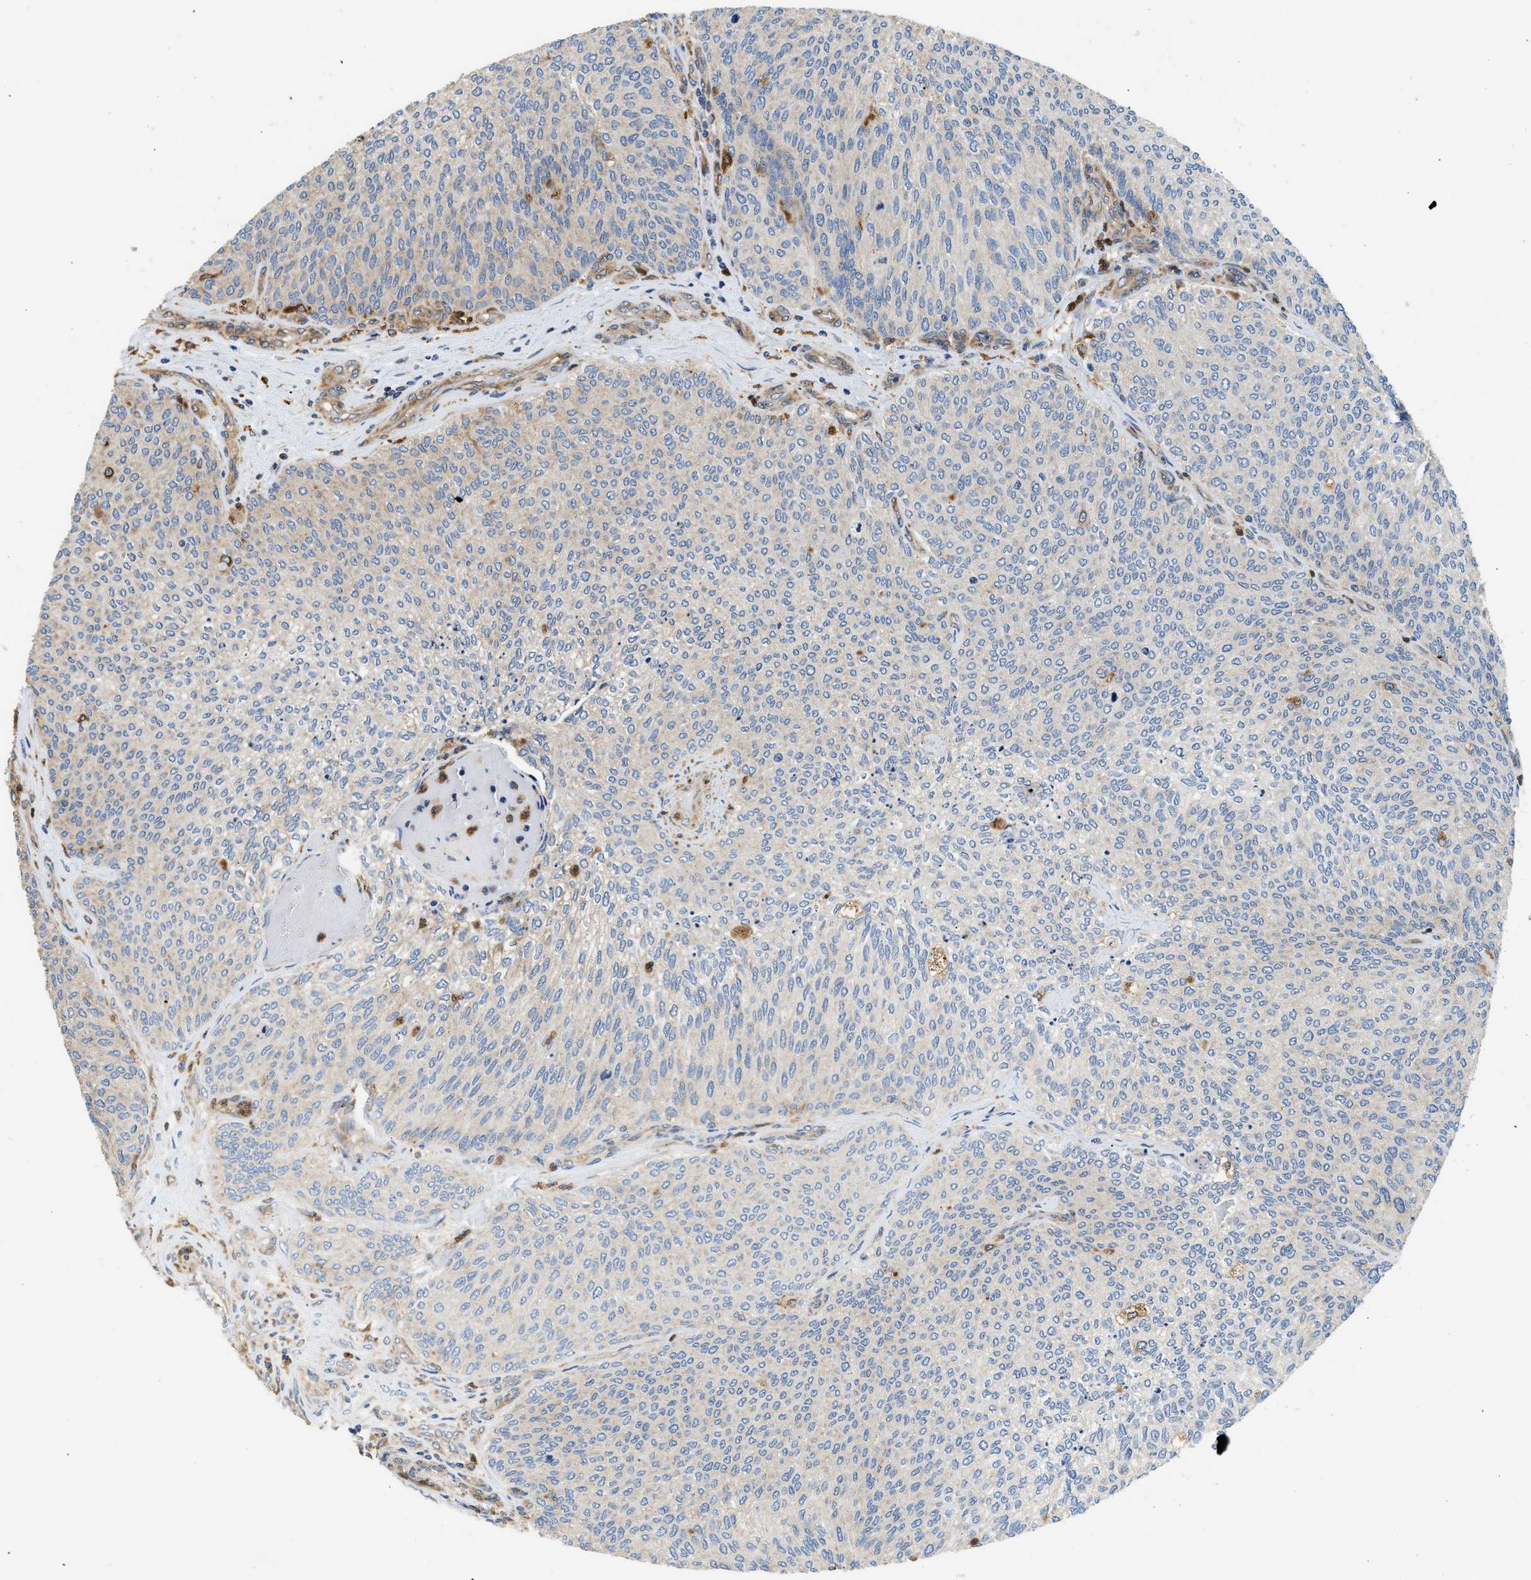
{"staining": {"intensity": "negative", "quantity": "none", "location": "none"}, "tissue": "urothelial cancer", "cell_type": "Tumor cells", "image_type": "cancer", "snomed": [{"axis": "morphology", "description": "Urothelial carcinoma, Low grade"}, {"axis": "topography", "description": "Urinary bladder"}], "caption": "IHC histopathology image of neoplastic tissue: human urothelial carcinoma (low-grade) stained with DAB exhibits no significant protein positivity in tumor cells.", "gene": "RAB31", "patient": {"sex": "female", "age": 79}}